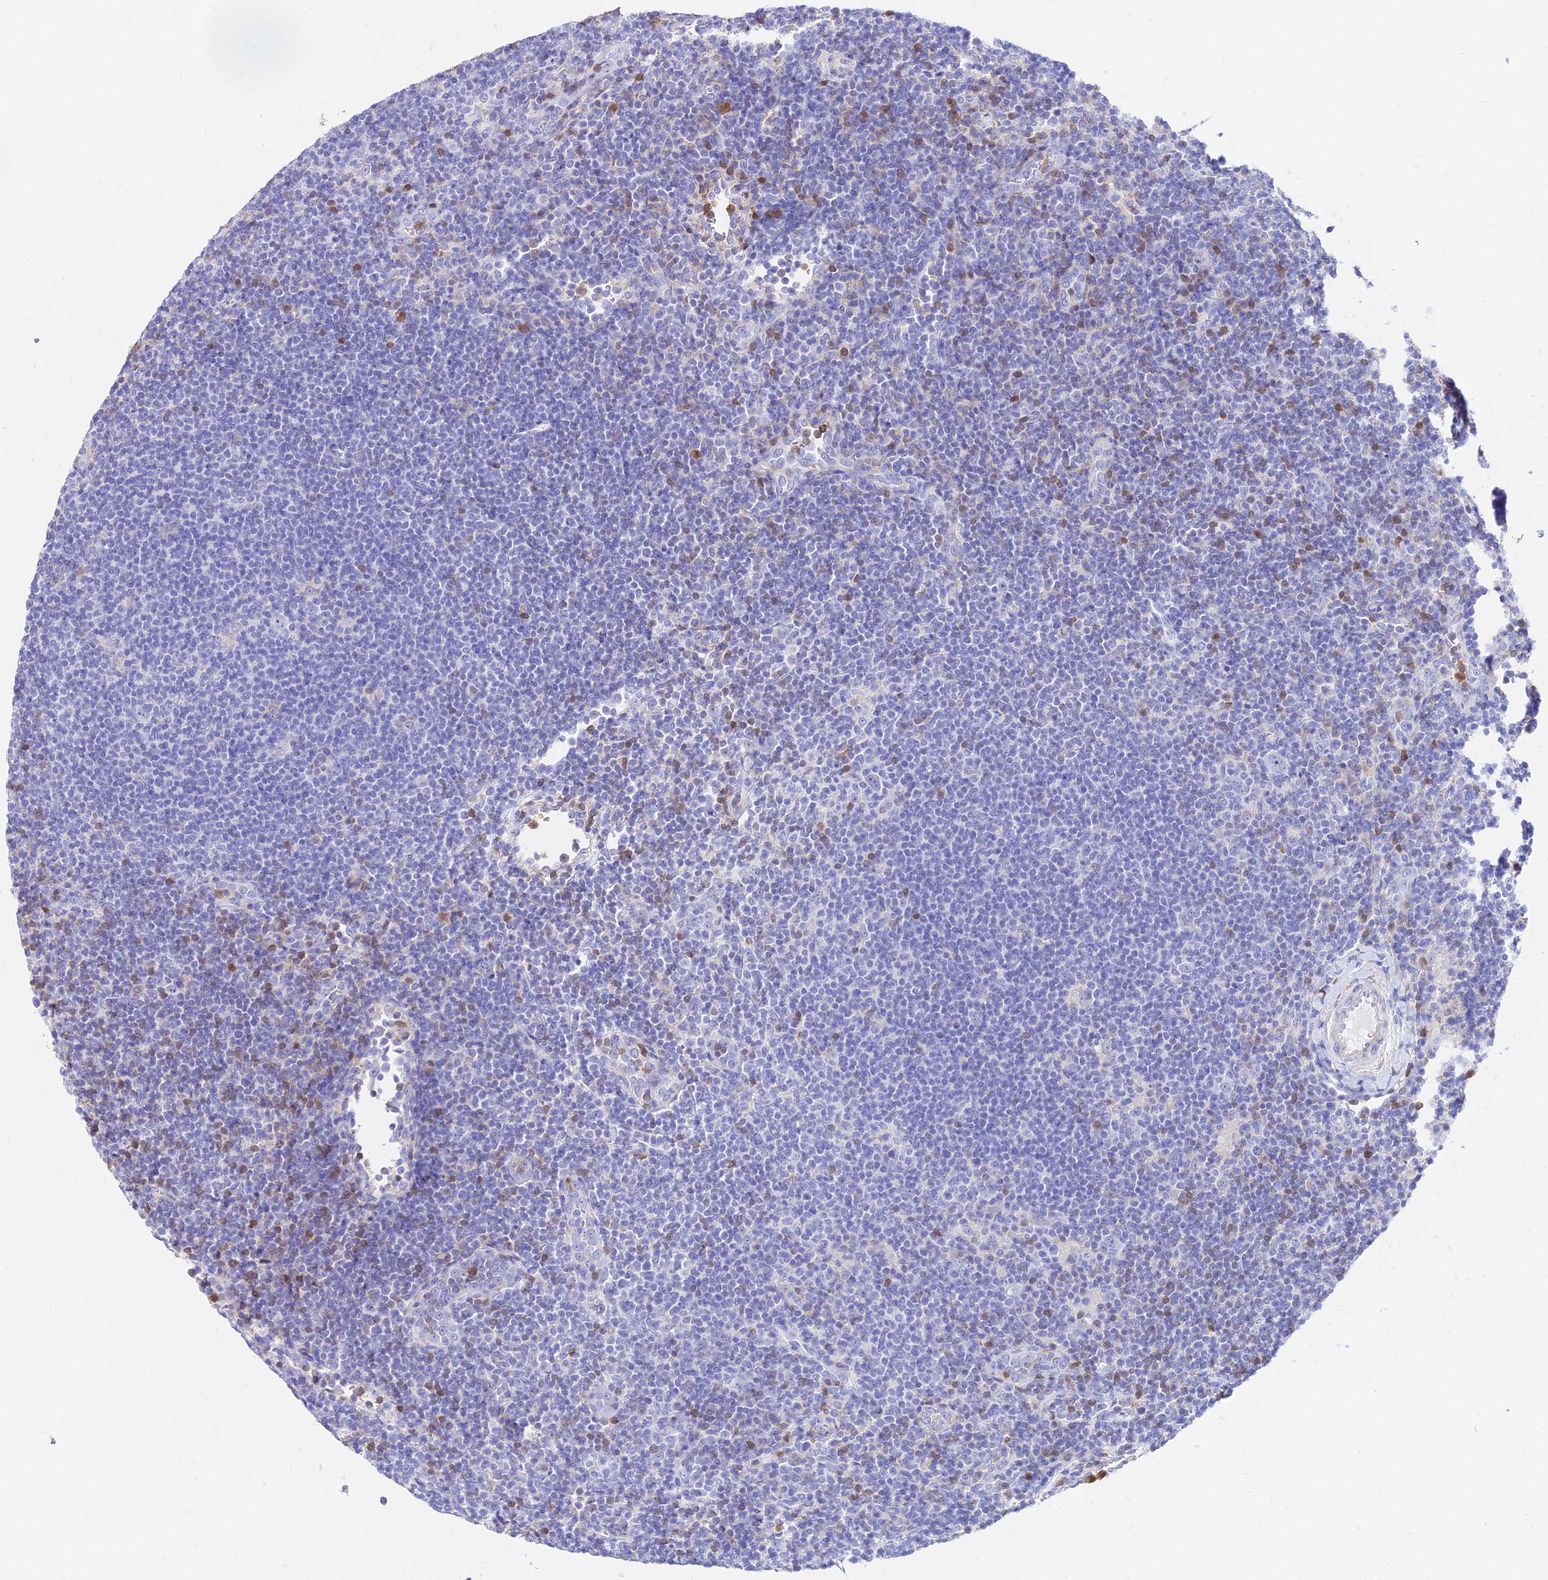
{"staining": {"intensity": "negative", "quantity": "none", "location": "none"}, "tissue": "lymphoma", "cell_type": "Tumor cells", "image_type": "cancer", "snomed": [{"axis": "morphology", "description": "Hodgkin's disease, NOS"}, {"axis": "topography", "description": "Lymph node"}], "caption": "Immunohistochemical staining of human Hodgkin's disease reveals no significant positivity in tumor cells.", "gene": "SREK1IP1", "patient": {"sex": "female", "age": 57}}